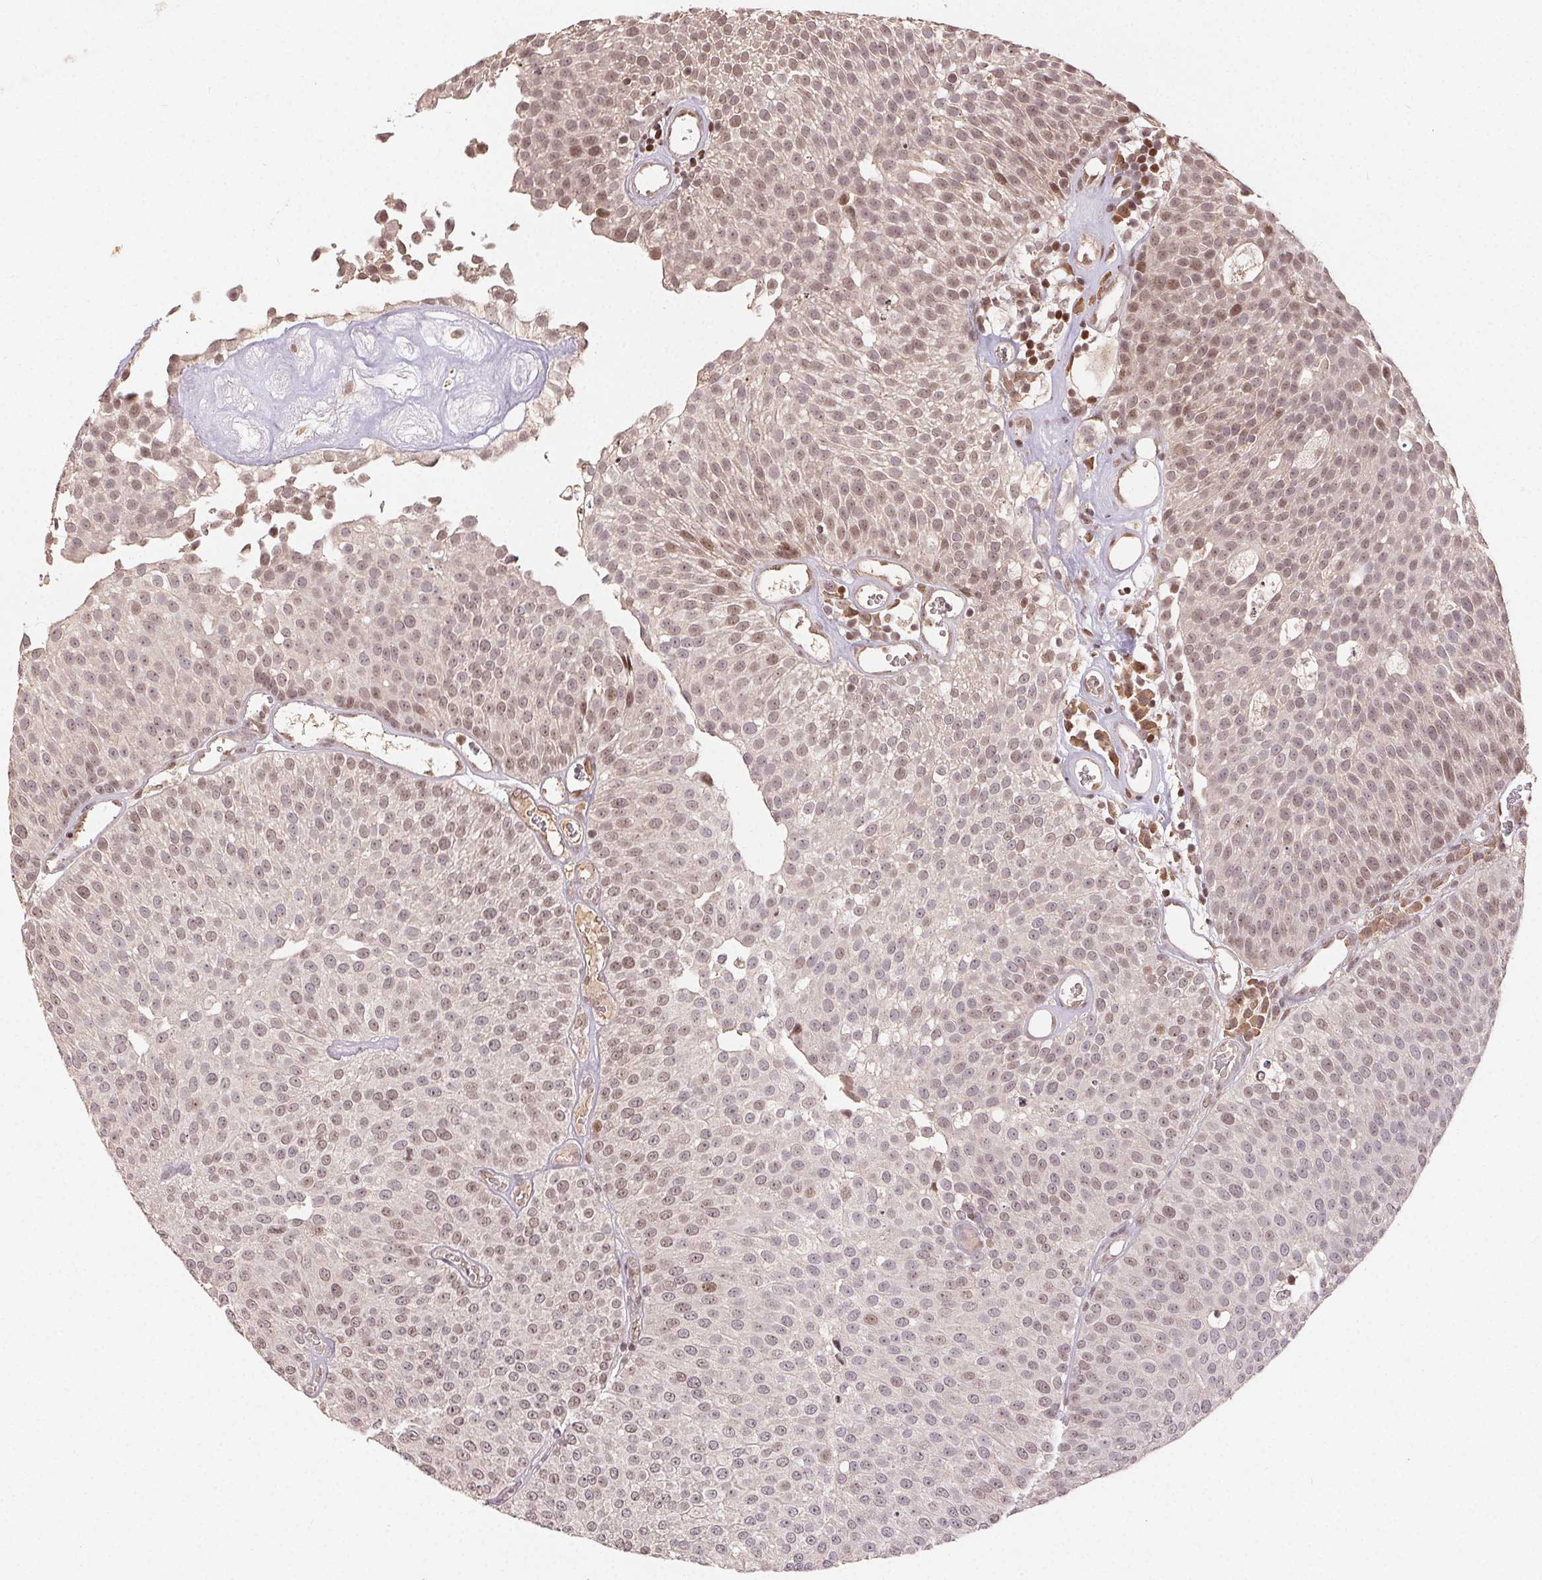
{"staining": {"intensity": "weak", "quantity": ">75%", "location": "nuclear"}, "tissue": "urothelial cancer", "cell_type": "Tumor cells", "image_type": "cancer", "snomed": [{"axis": "morphology", "description": "Urothelial carcinoma, Low grade"}, {"axis": "topography", "description": "Urinary bladder"}], "caption": "Protein expression analysis of urothelial carcinoma (low-grade) displays weak nuclear positivity in approximately >75% of tumor cells.", "gene": "MAPKAPK2", "patient": {"sex": "female", "age": 79}}